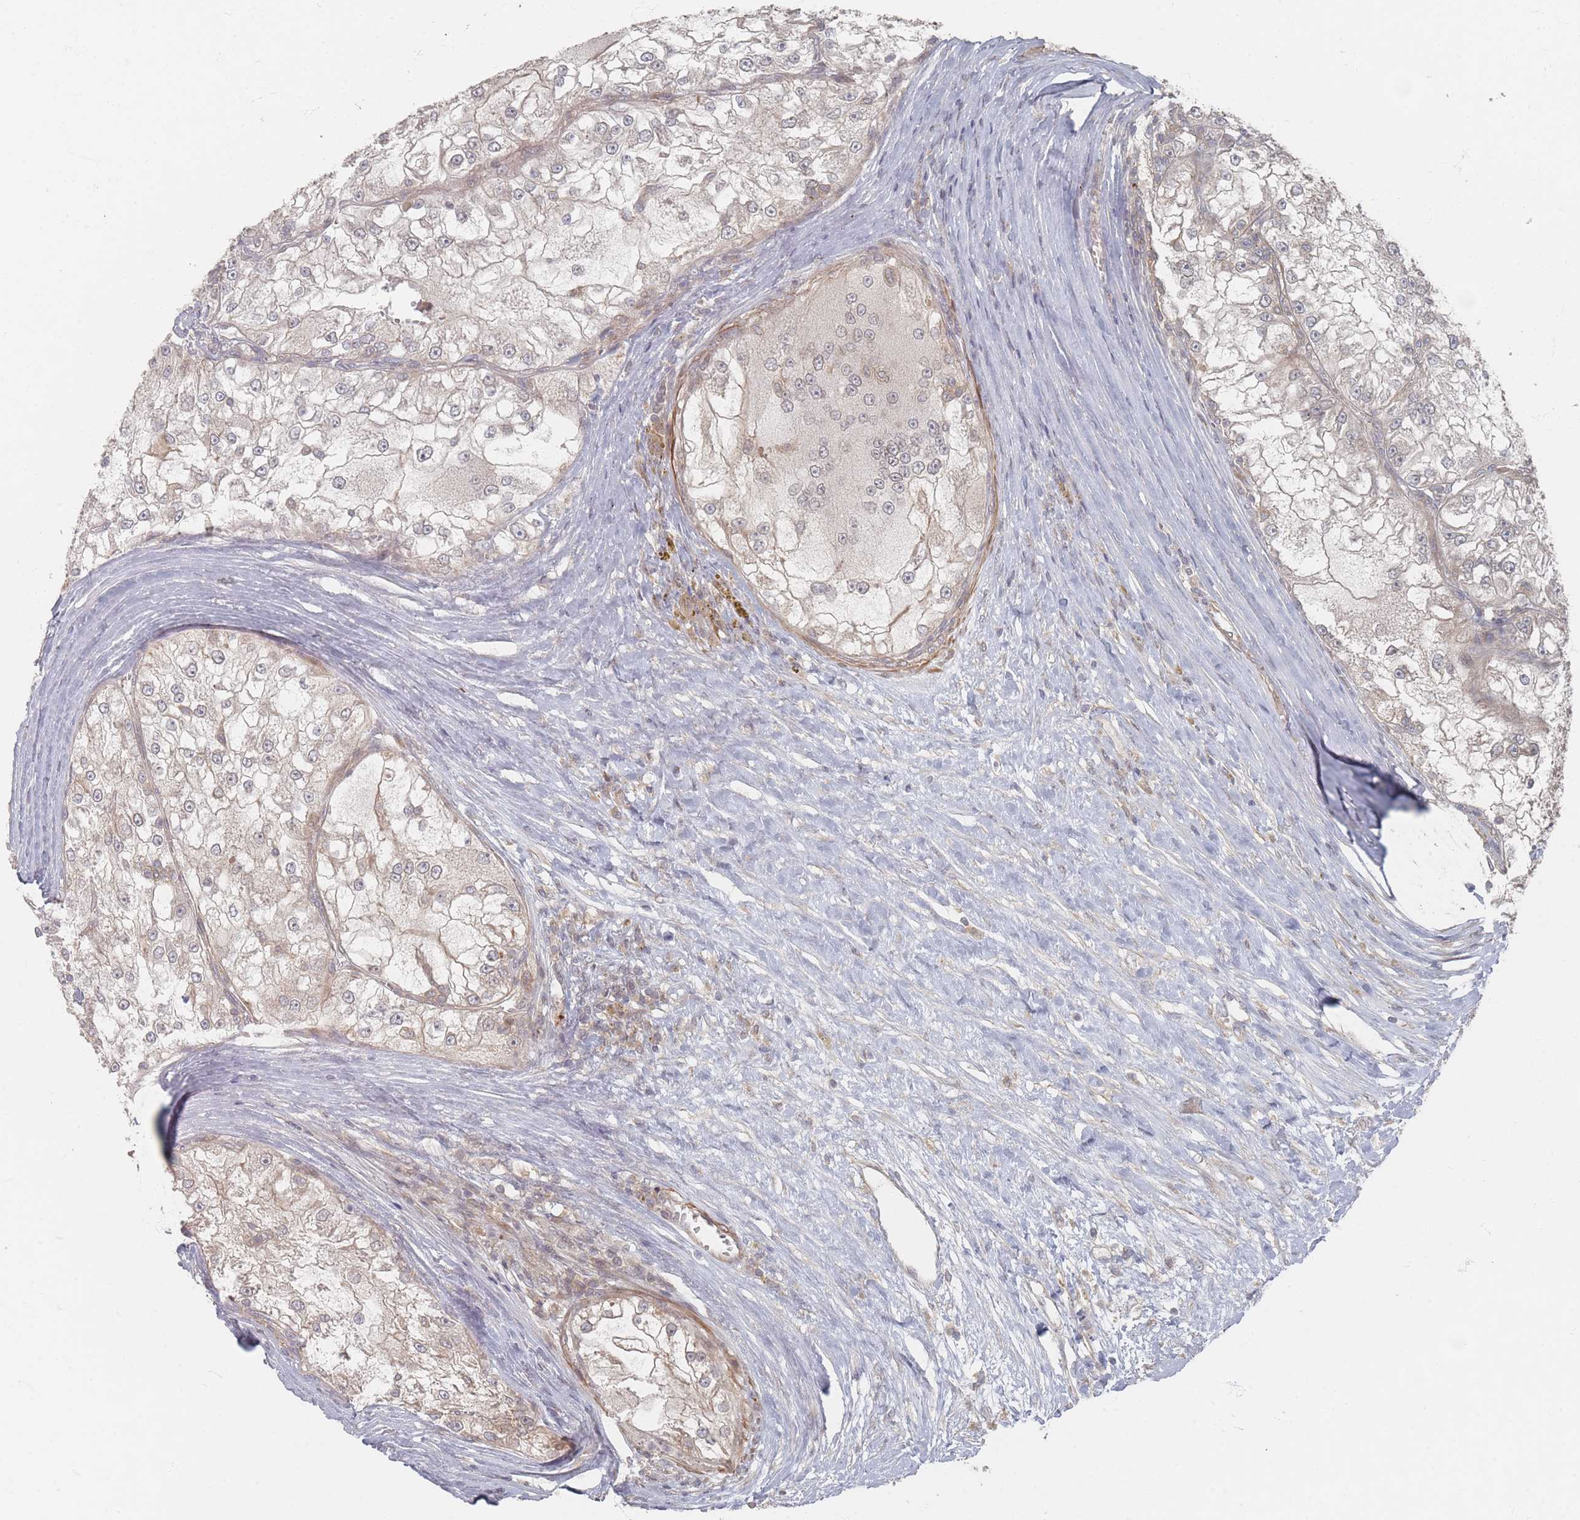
{"staining": {"intensity": "negative", "quantity": "none", "location": "none"}, "tissue": "renal cancer", "cell_type": "Tumor cells", "image_type": "cancer", "snomed": [{"axis": "morphology", "description": "Adenocarcinoma, NOS"}, {"axis": "topography", "description": "Kidney"}], "caption": "The image shows no staining of tumor cells in renal cancer.", "gene": "GLE1", "patient": {"sex": "female", "age": 72}}